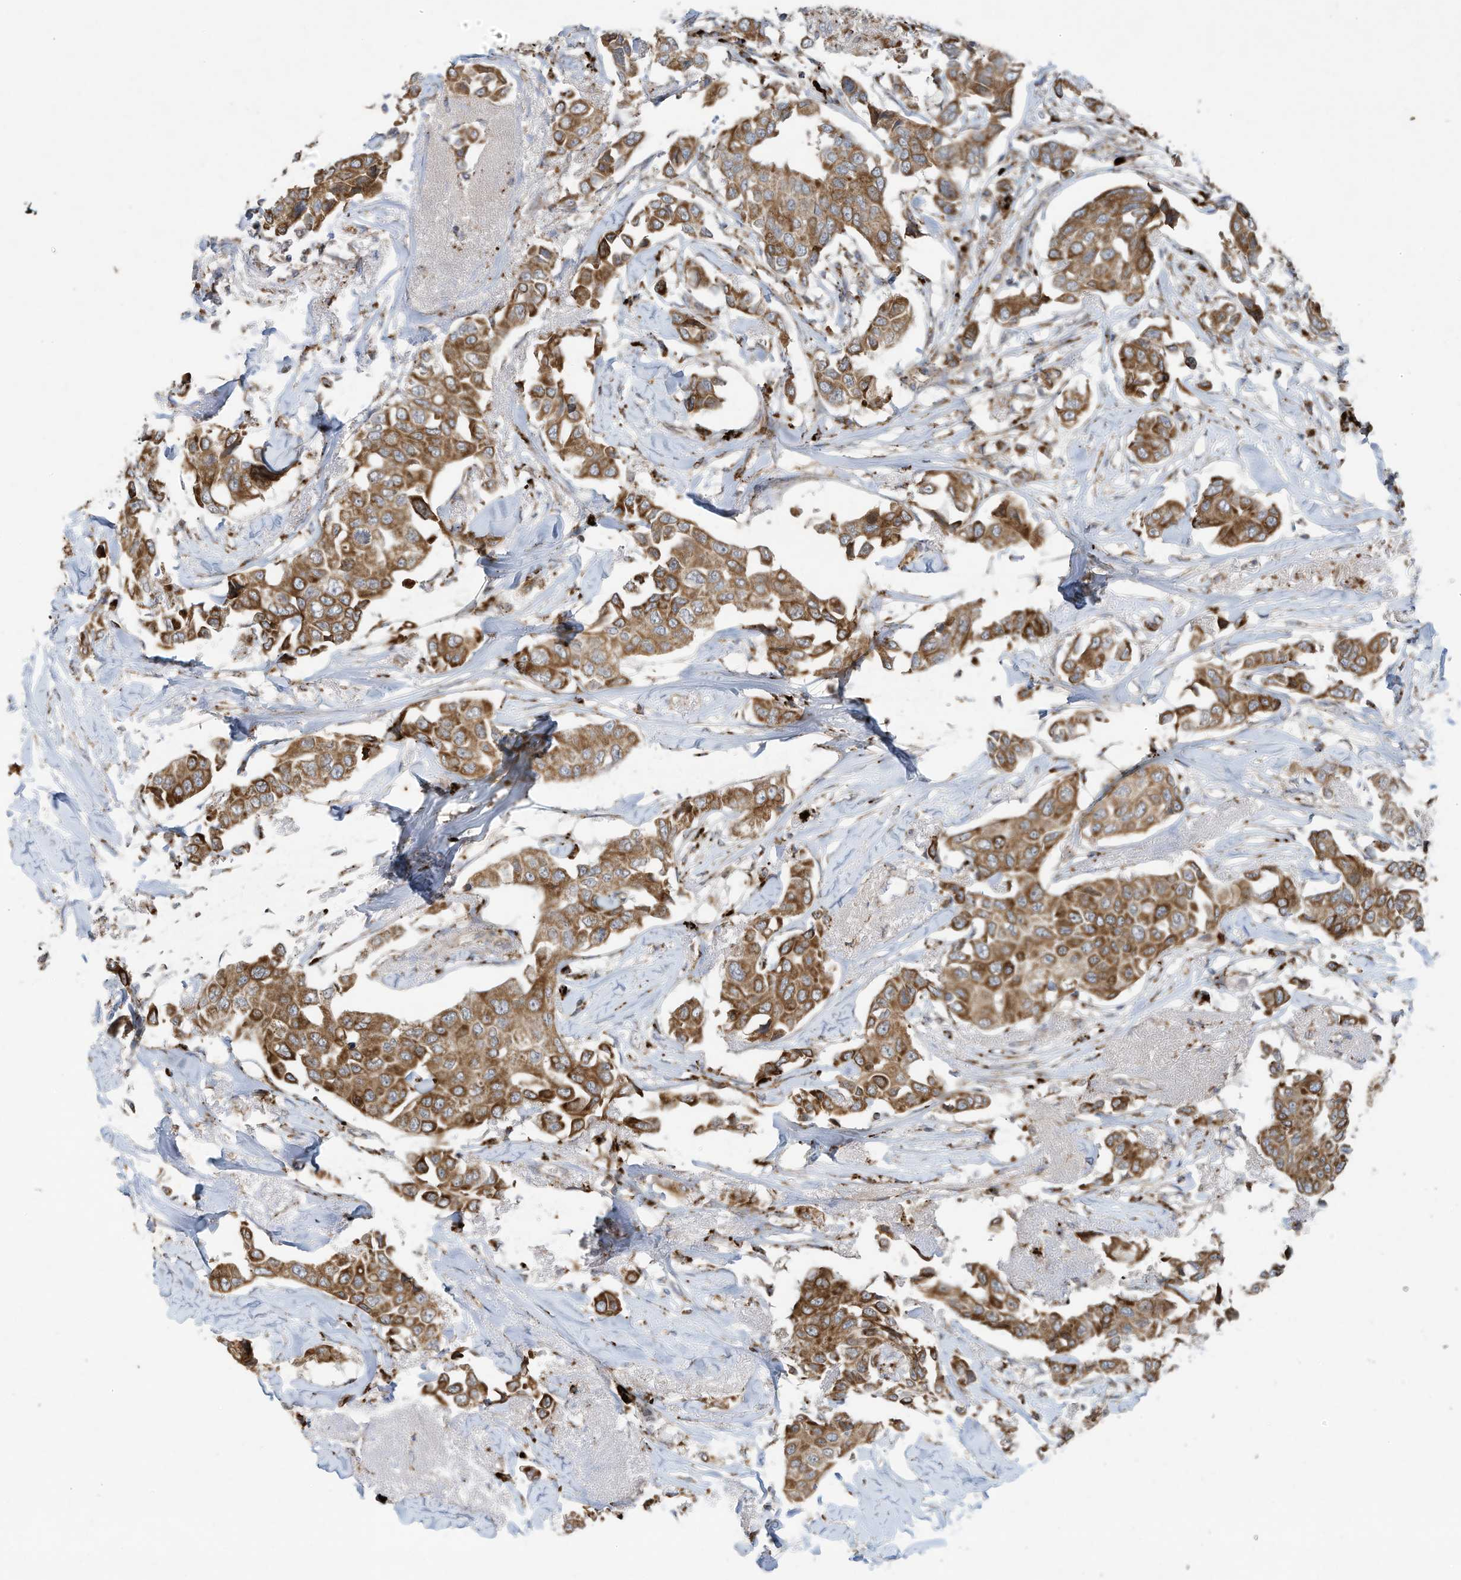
{"staining": {"intensity": "moderate", "quantity": ">75%", "location": "cytoplasmic/membranous"}, "tissue": "breast cancer", "cell_type": "Tumor cells", "image_type": "cancer", "snomed": [{"axis": "morphology", "description": "Duct carcinoma"}, {"axis": "topography", "description": "Breast"}], "caption": "A brown stain shows moderate cytoplasmic/membranous positivity of a protein in infiltrating ductal carcinoma (breast) tumor cells. (Brightfield microscopy of DAB IHC at high magnification).", "gene": "C2orf74", "patient": {"sex": "female", "age": 80}}